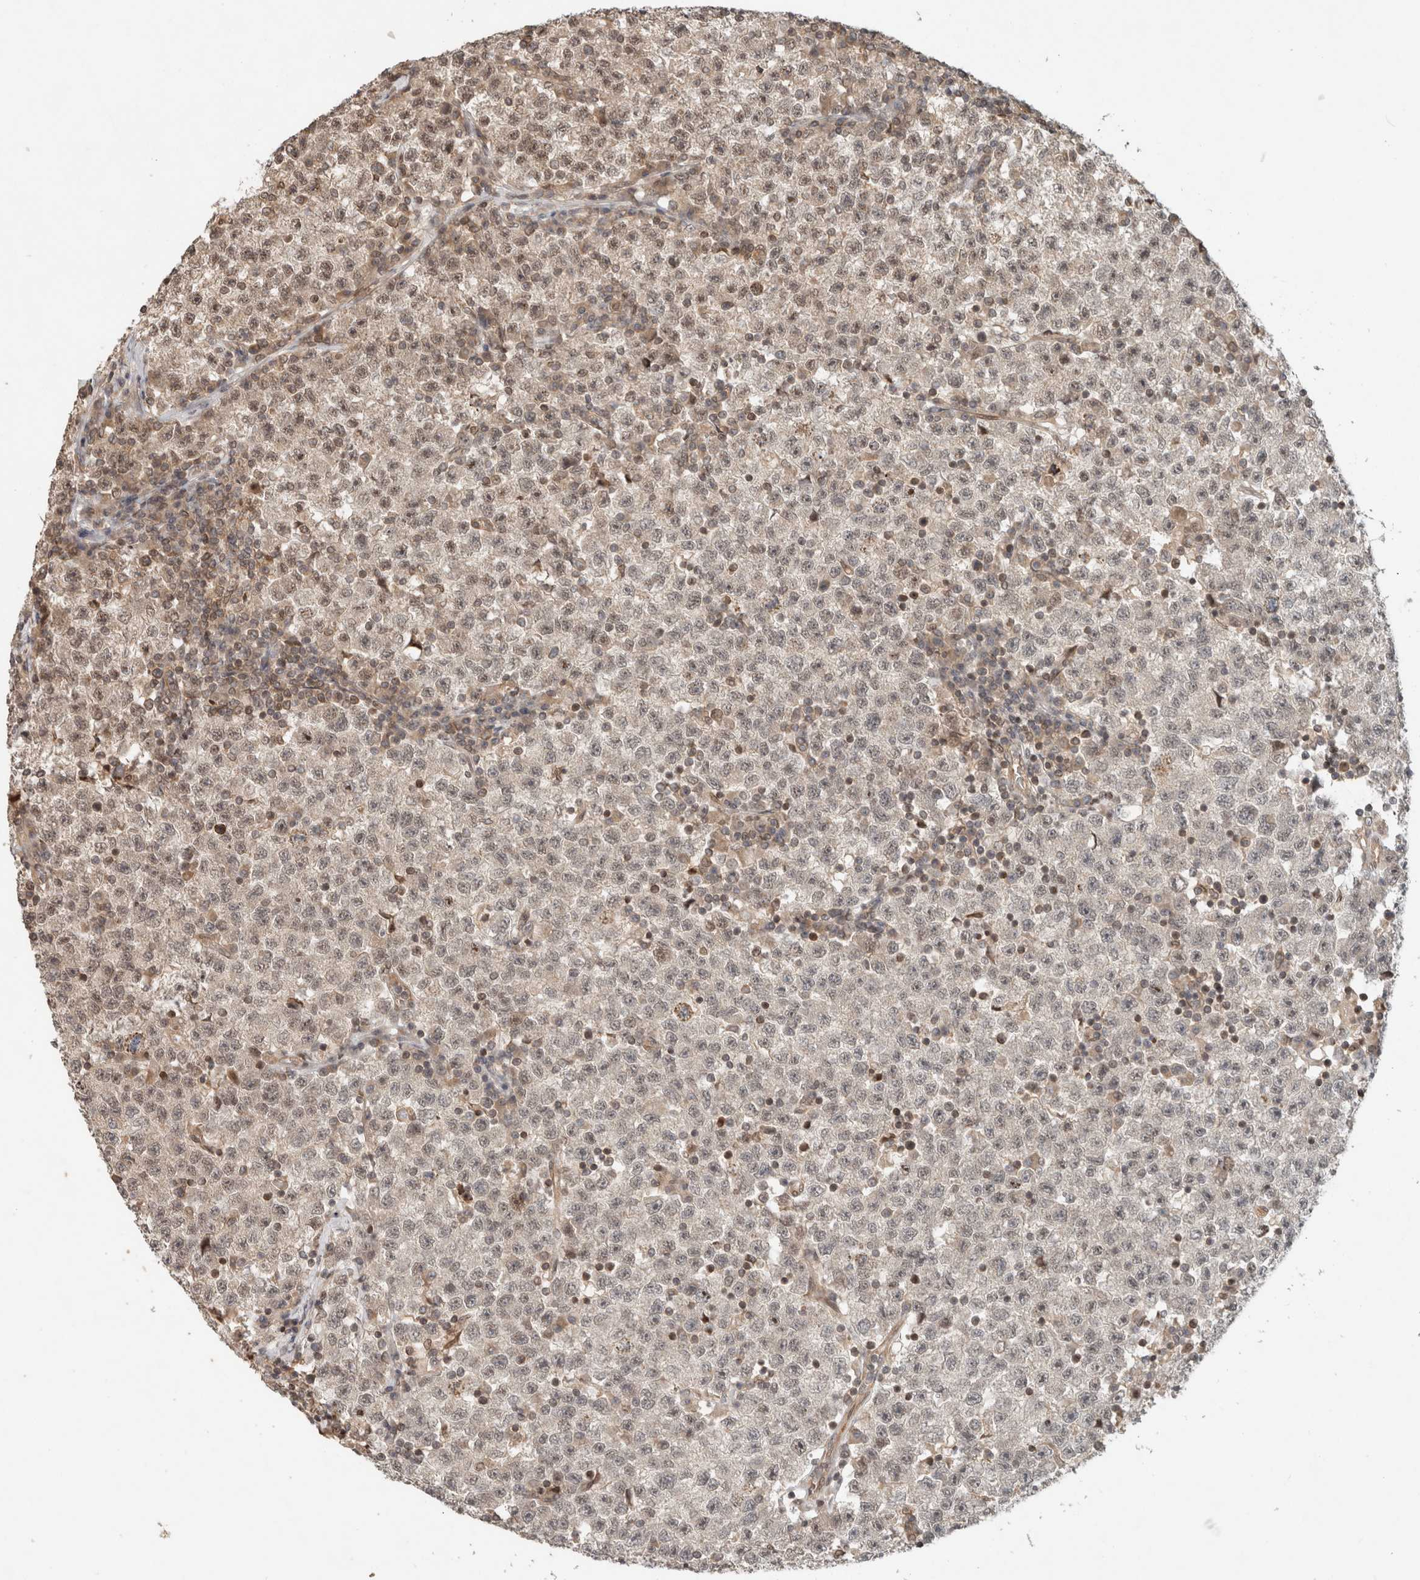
{"staining": {"intensity": "weak", "quantity": ">75%", "location": "nuclear"}, "tissue": "testis cancer", "cell_type": "Tumor cells", "image_type": "cancer", "snomed": [{"axis": "morphology", "description": "Seminoma, NOS"}, {"axis": "topography", "description": "Testis"}], "caption": "The micrograph reveals immunohistochemical staining of seminoma (testis). There is weak nuclear positivity is present in approximately >75% of tumor cells.", "gene": "CAAP1", "patient": {"sex": "male", "age": 22}}